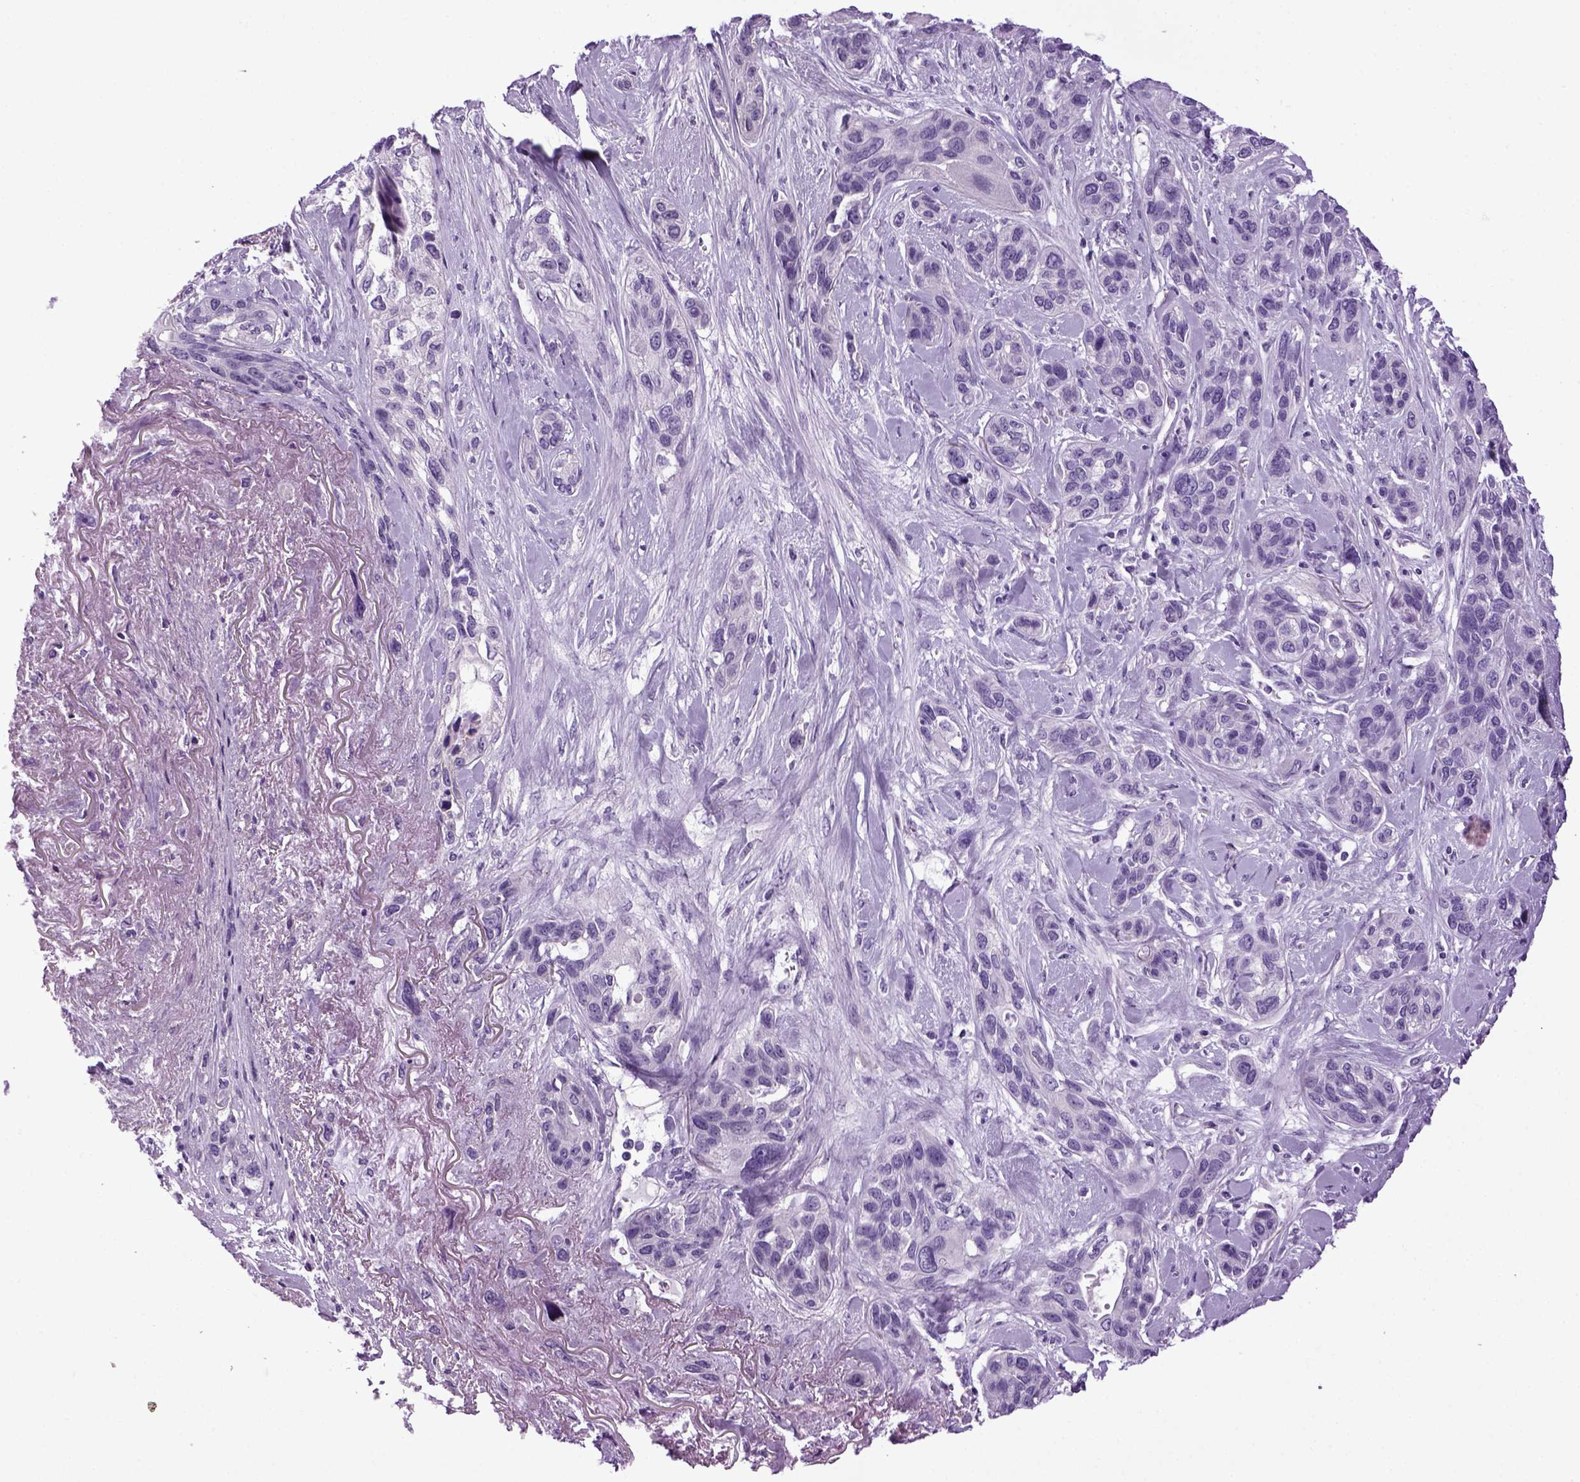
{"staining": {"intensity": "negative", "quantity": "none", "location": "none"}, "tissue": "lung cancer", "cell_type": "Tumor cells", "image_type": "cancer", "snomed": [{"axis": "morphology", "description": "Squamous cell carcinoma, NOS"}, {"axis": "topography", "description": "Lung"}], "caption": "DAB (3,3'-diaminobenzidine) immunohistochemical staining of lung squamous cell carcinoma reveals no significant expression in tumor cells.", "gene": "HMCN2", "patient": {"sex": "female", "age": 70}}